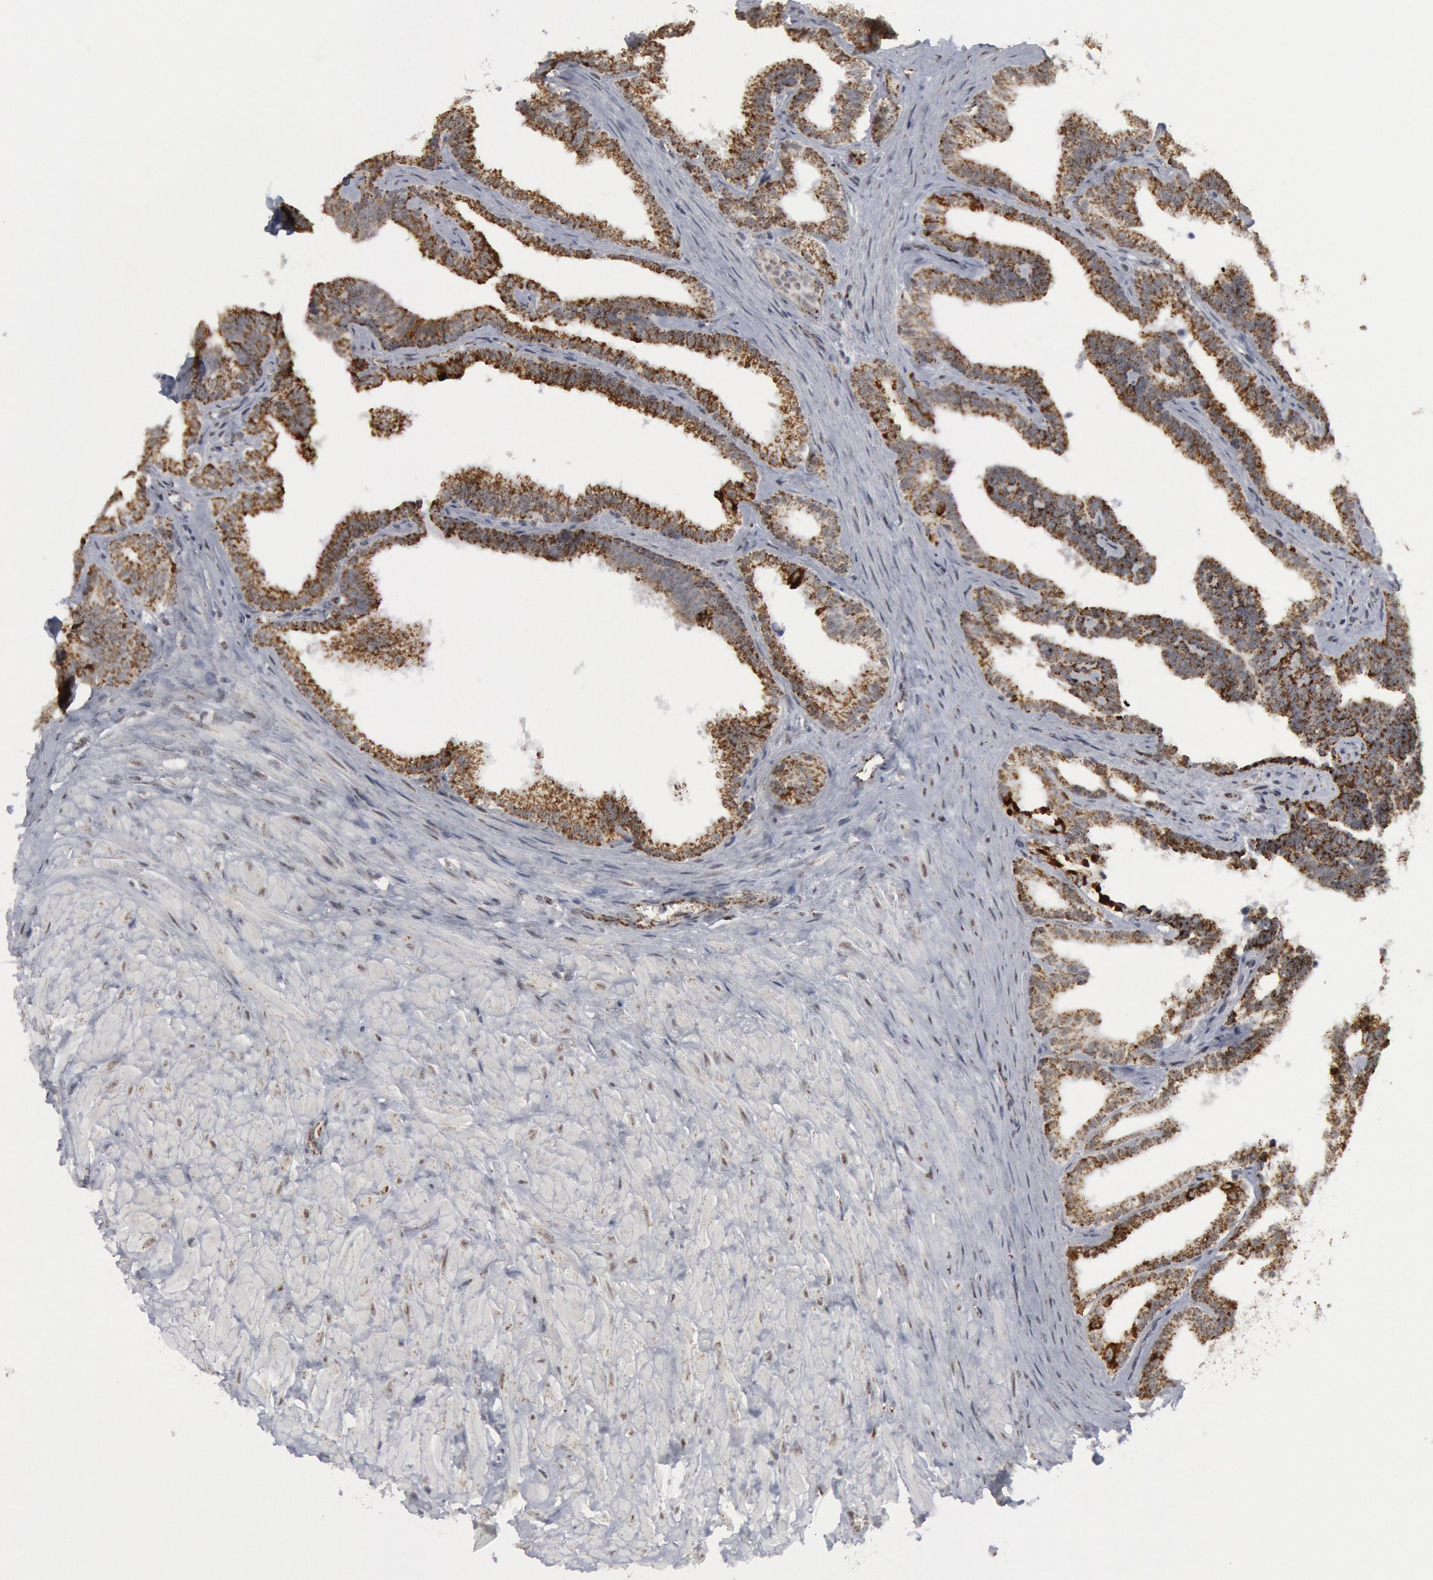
{"staining": {"intensity": "moderate", "quantity": ">75%", "location": "cytoplasmic/membranous"}, "tissue": "seminal vesicle", "cell_type": "Glandular cells", "image_type": "normal", "snomed": [{"axis": "morphology", "description": "Normal tissue, NOS"}, {"axis": "topography", "description": "Seminal veicle"}], "caption": "A brown stain shows moderate cytoplasmic/membranous staining of a protein in glandular cells of normal seminal vesicle.", "gene": "CASP9", "patient": {"sex": "male", "age": 26}}